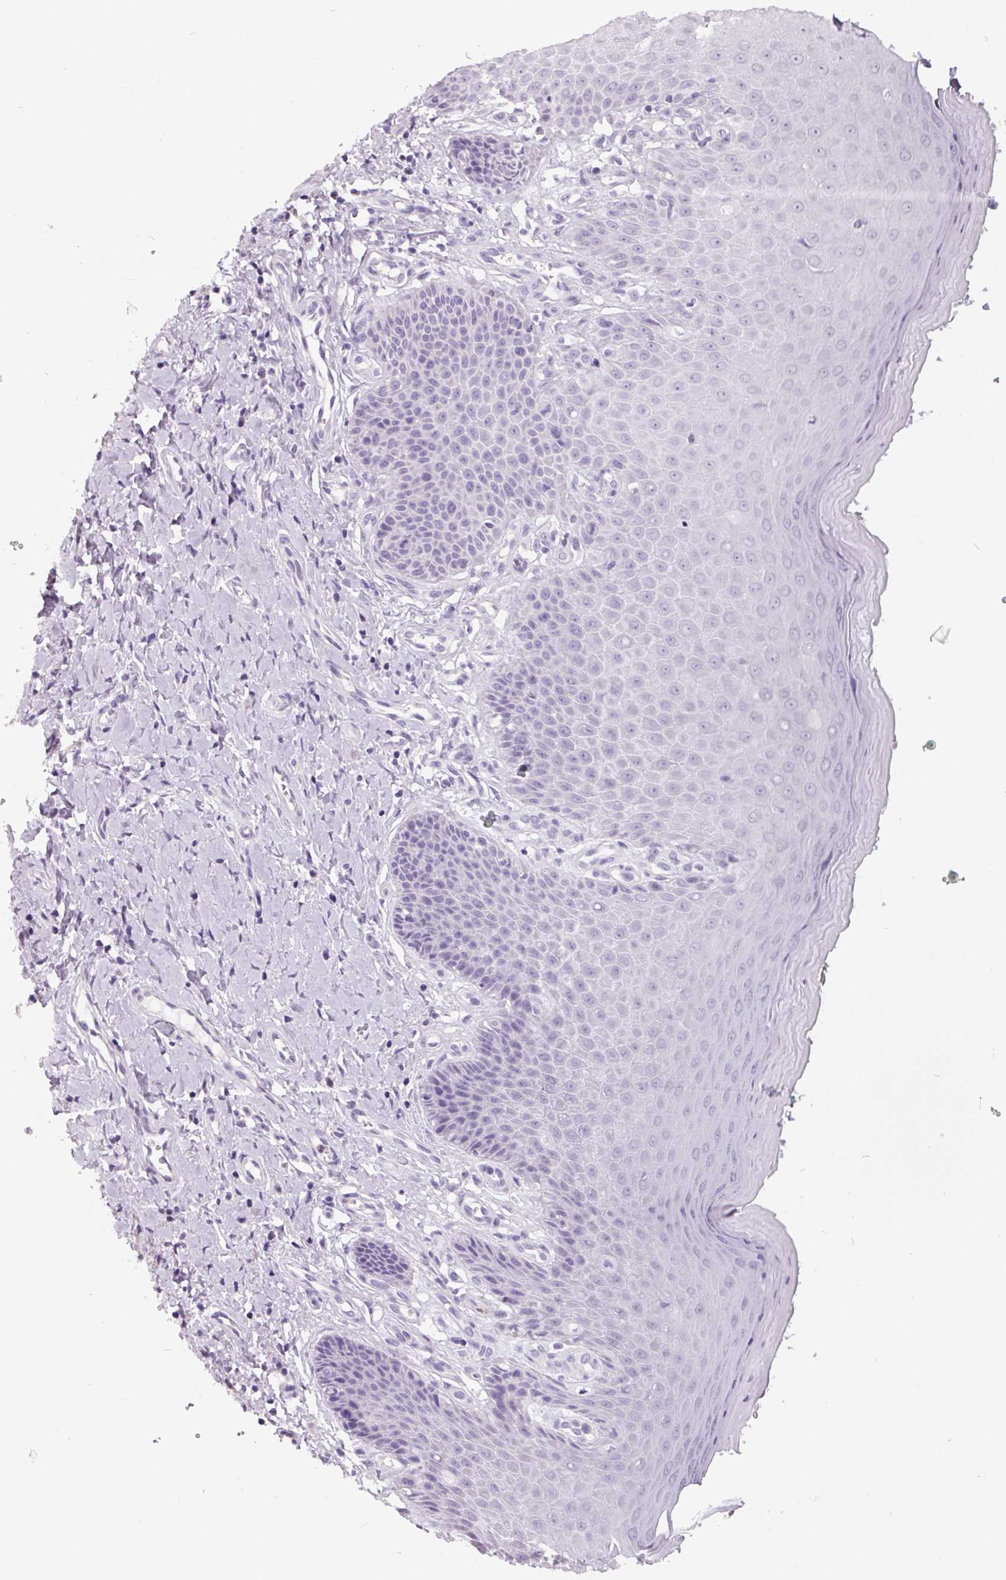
{"staining": {"intensity": "negative", "quantity": "none", "location": "none"}, "tissue": "vagina", "cell_type": "Squamous epithelial cells", "image_type": "normal", "snomed": [{"axis": "morphology", "description": "Normal tissue, NOS"}, {"axis": "topography", "description": "Vagina"}], "caption": "Immunohistochemistry (IHC) of unremarkable vagina reveals no positivity in squamous epithelial cells.", "gene": "FTCD", "patient": {"sex": "female", "age": 83}}